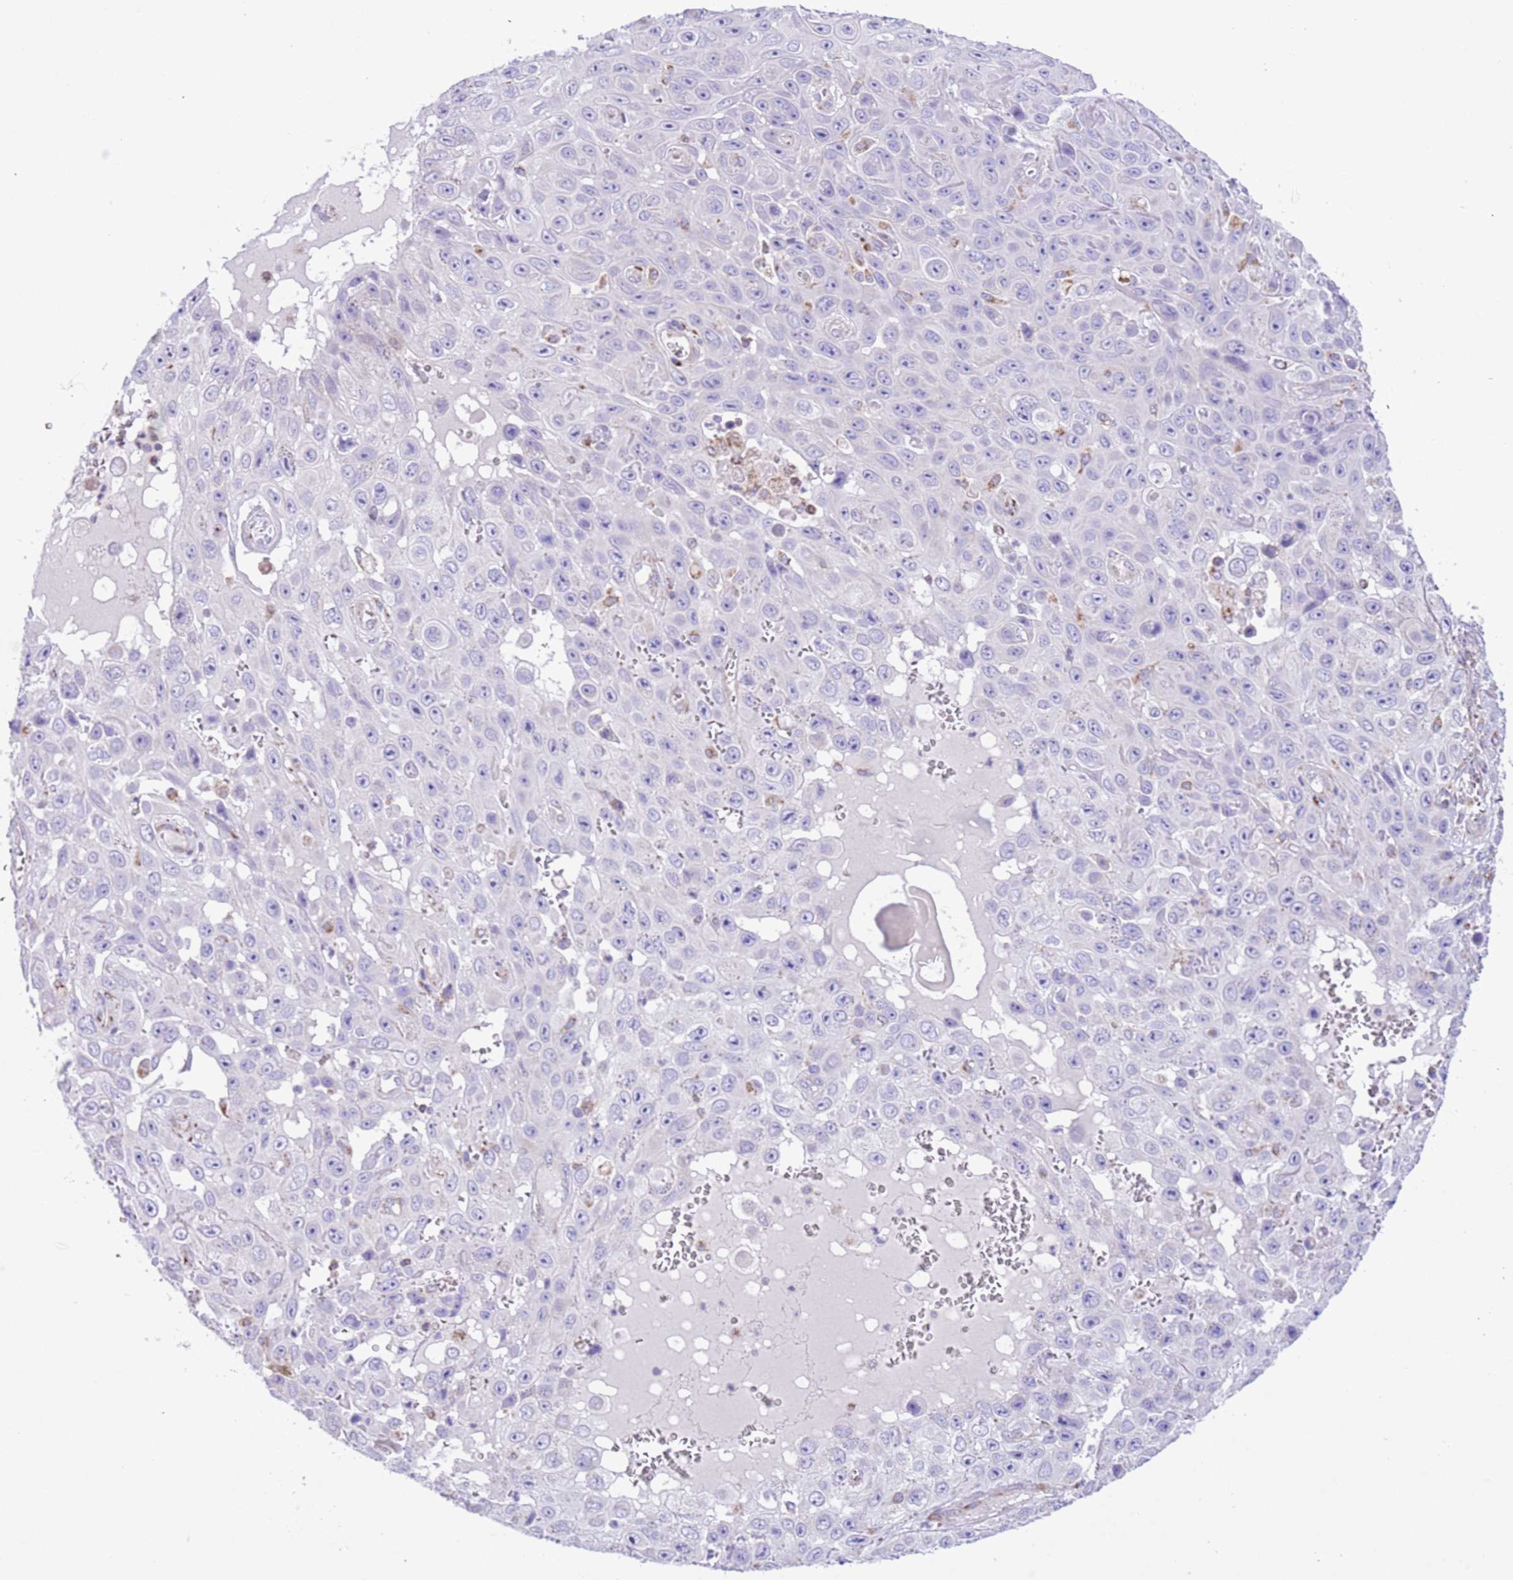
{"staining": {"intensity": "negative", "quantity": "none", "location": "none"}, "tissue": "skin cancer", "cell_type": "Tumor cells", "image_type": "cancer", "snomed": [{"axis": "morphology", "description": "Squamous cell carcinoma, NOS"}, {"axis": "topography", "description": "Skin"}], "caption": "This is an immunohistochemistry photomicrograph of human skin cancer (squamous cell carcinoma). There is no expression in tumor cells.", "gene": "SS18L2", "patient": {"sex": "male", "age": 82}}